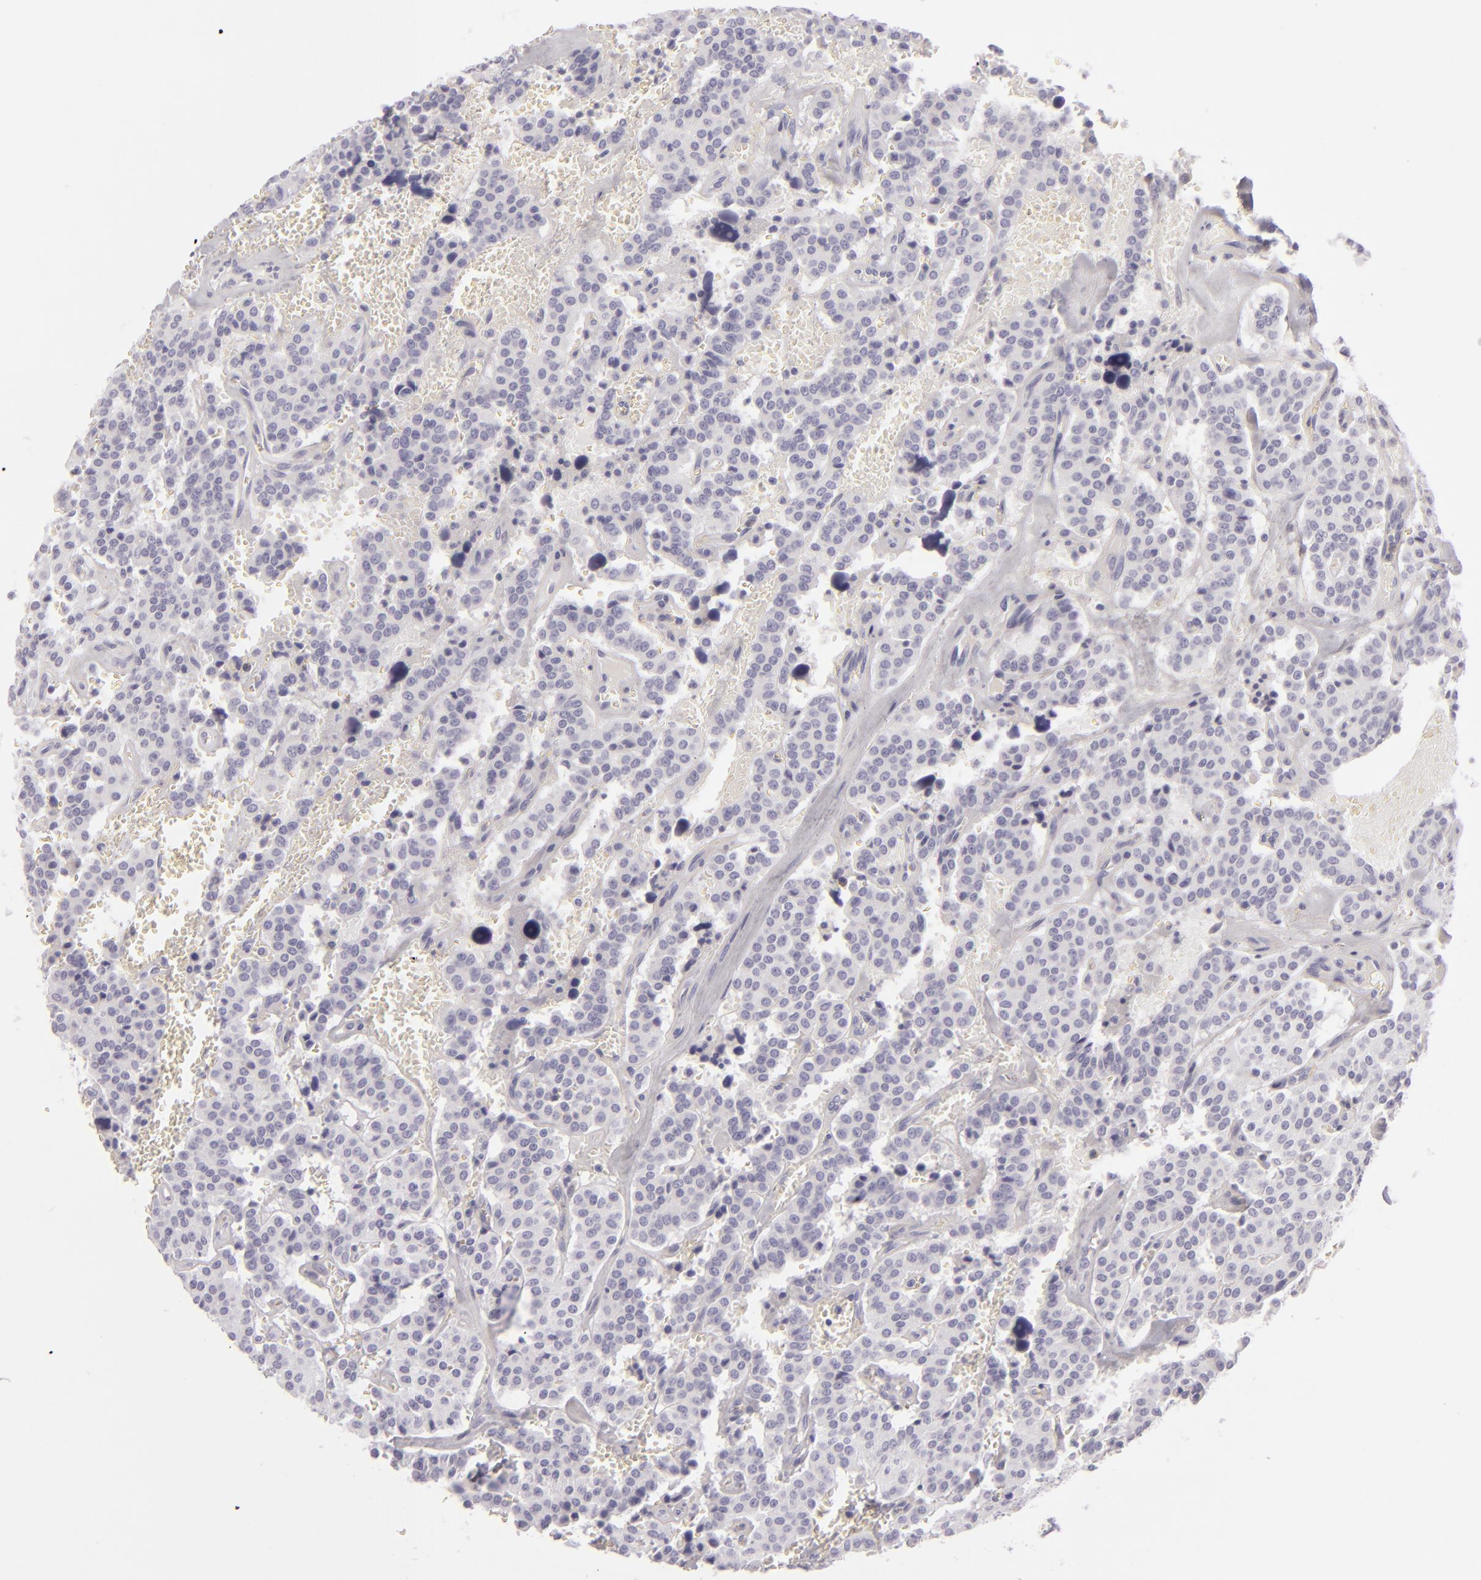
{"staining": {"intensity": "negative", "quantity": "none", "location": "none"}, "tissue": "carcinoid", "cell_type": "Tumor cells", "image_type": "cancer", "snomed": [{"axis": "morphology", "description": "Carcinoid, malignant, NOS"}, {"axis": "topography", "description": "Bronchus"}], "caption": "IHC photomicrograph of human carcinoid stained for a protein (brown), which displays no staining in tumor cells.", "gene": "CDX2", "patient": {"sex": "male", "age": 55}}